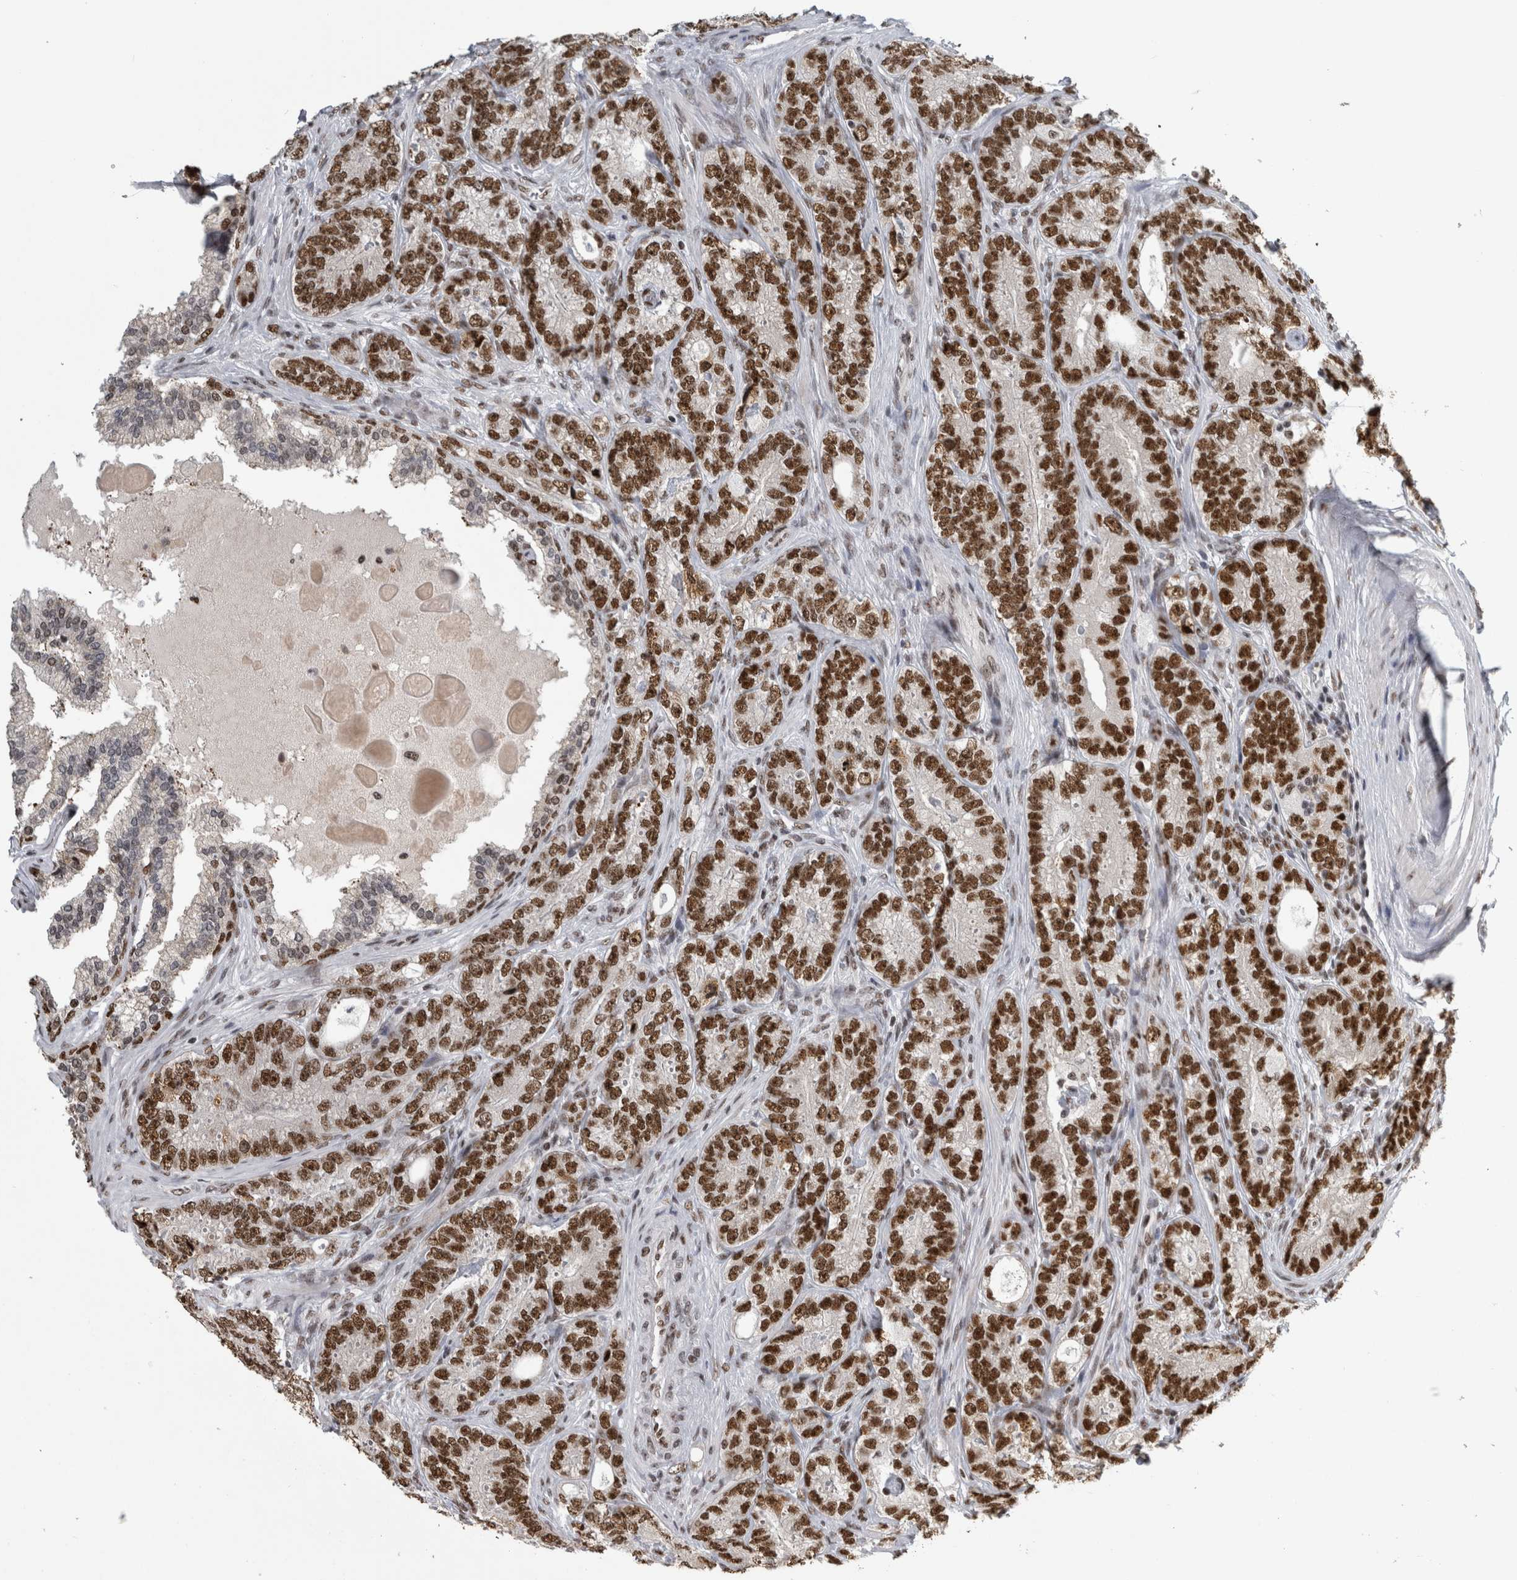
{"staining": {"intensity": "strong", "quantity": ">75%", "location": "nuclear"}, "tissue": "prostate cancer", "cell_type": "Tumor cells", "image_type": "cancer", "snomed": [{"axis": "morphology", "description": "Adenocarcinoma, High grade"}, {"axis": "topography", "description": "Prostate"}], "caption": "This photomicrograph shows IHC staining of prostate adenocarcinoma (high-grade), with high strong nuclear positivity in about >75% of tumor cells.", "gene": "ZSCAN2", "patient": {"sex": "male", "age": 56}}